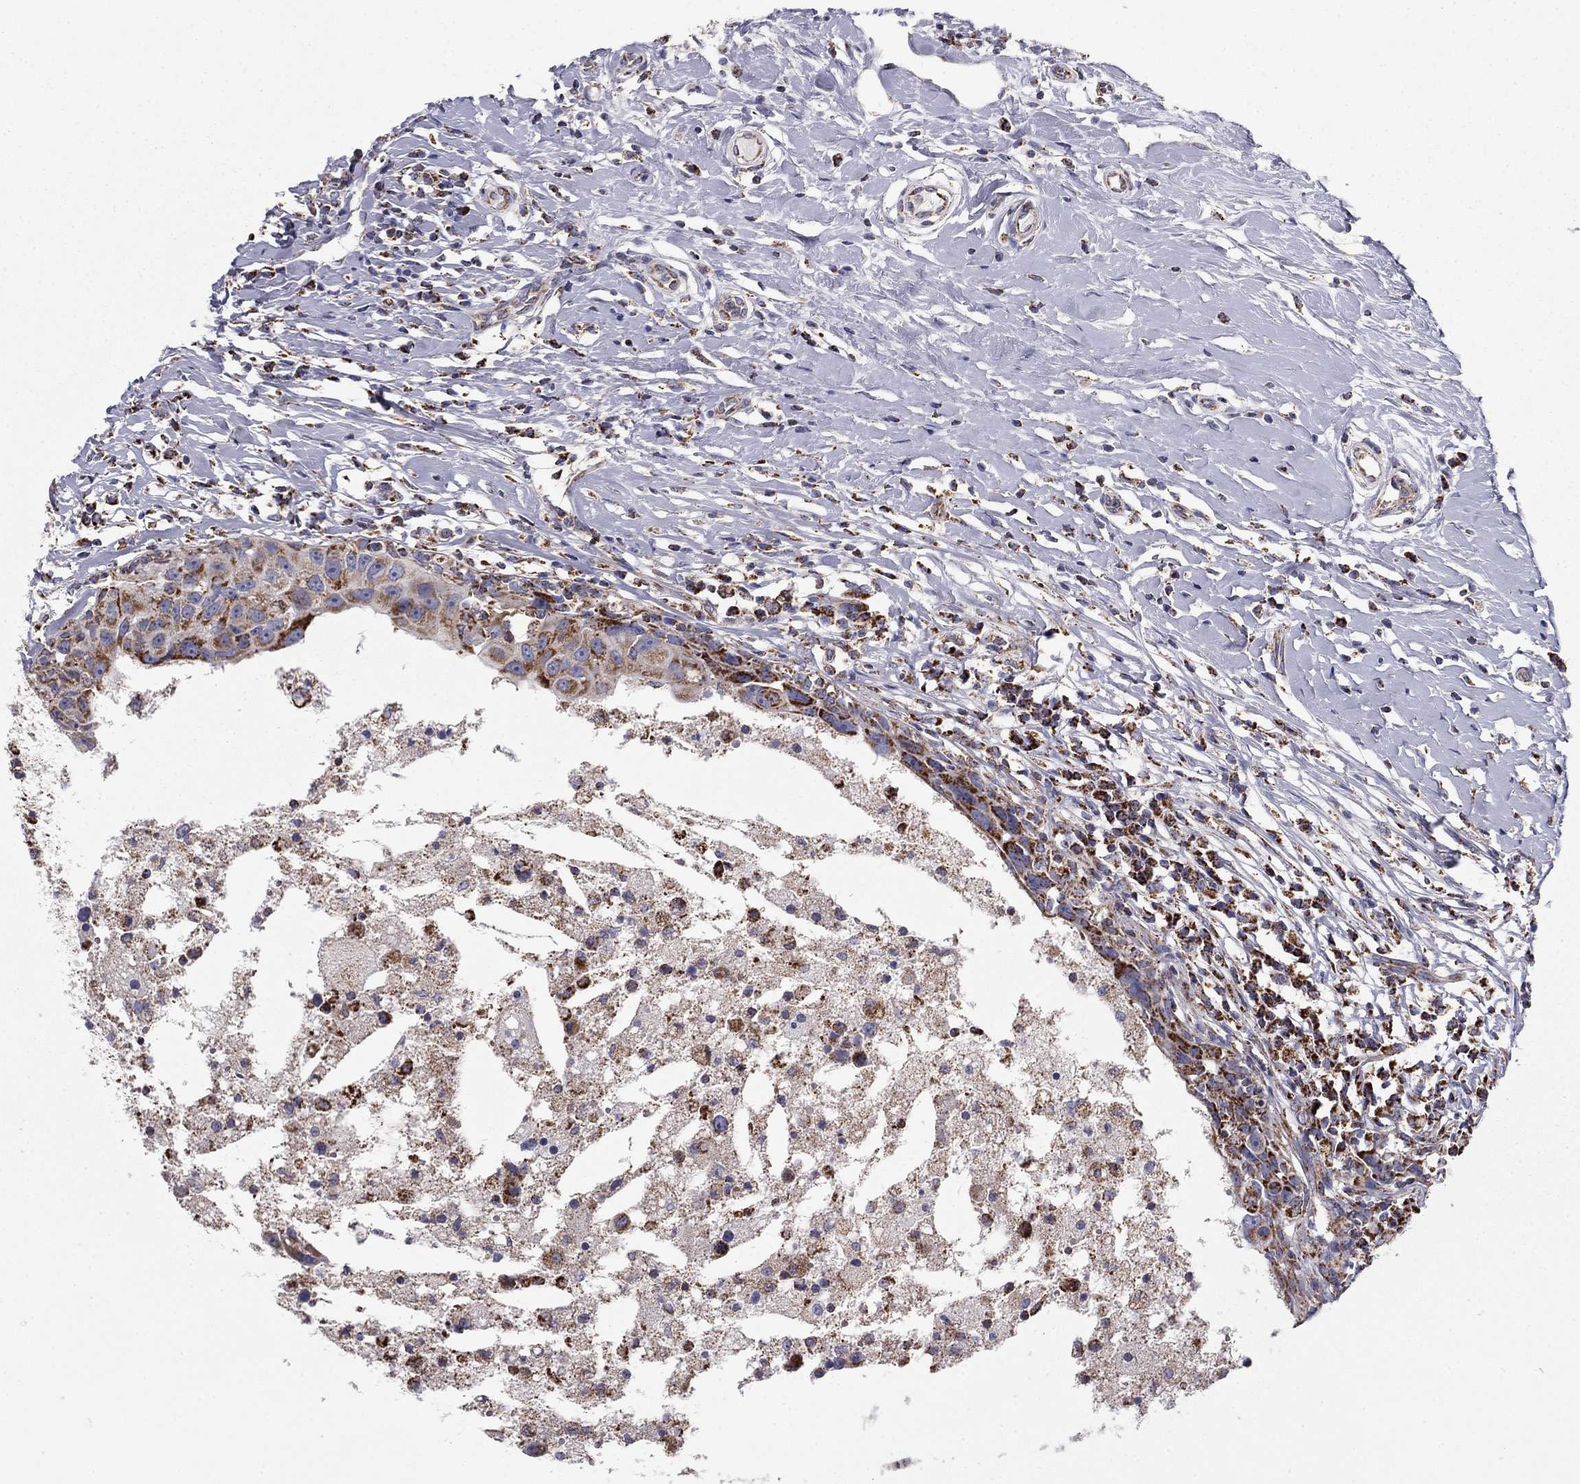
{"staining": {"intensity": "strong", "quantity": ">75%", "location": "cytoplasmic/membranous"}, "tissue": "breast cancer", "cell_type": "Tumor cells", "image_type": "cancer", "snomed": [{"axis": "morphology", "description": "Duct carcinoma"}, {"axis": "topography", "description": "Breast"}], "caption": "A brown stain labels strong cytoplasmic/membranous positivity of a protein in infiltrating ductal carcinoma (breast) tumor cells.", "gene": "NDUFV1", "patient": {"sex": "female", "age": 27}}